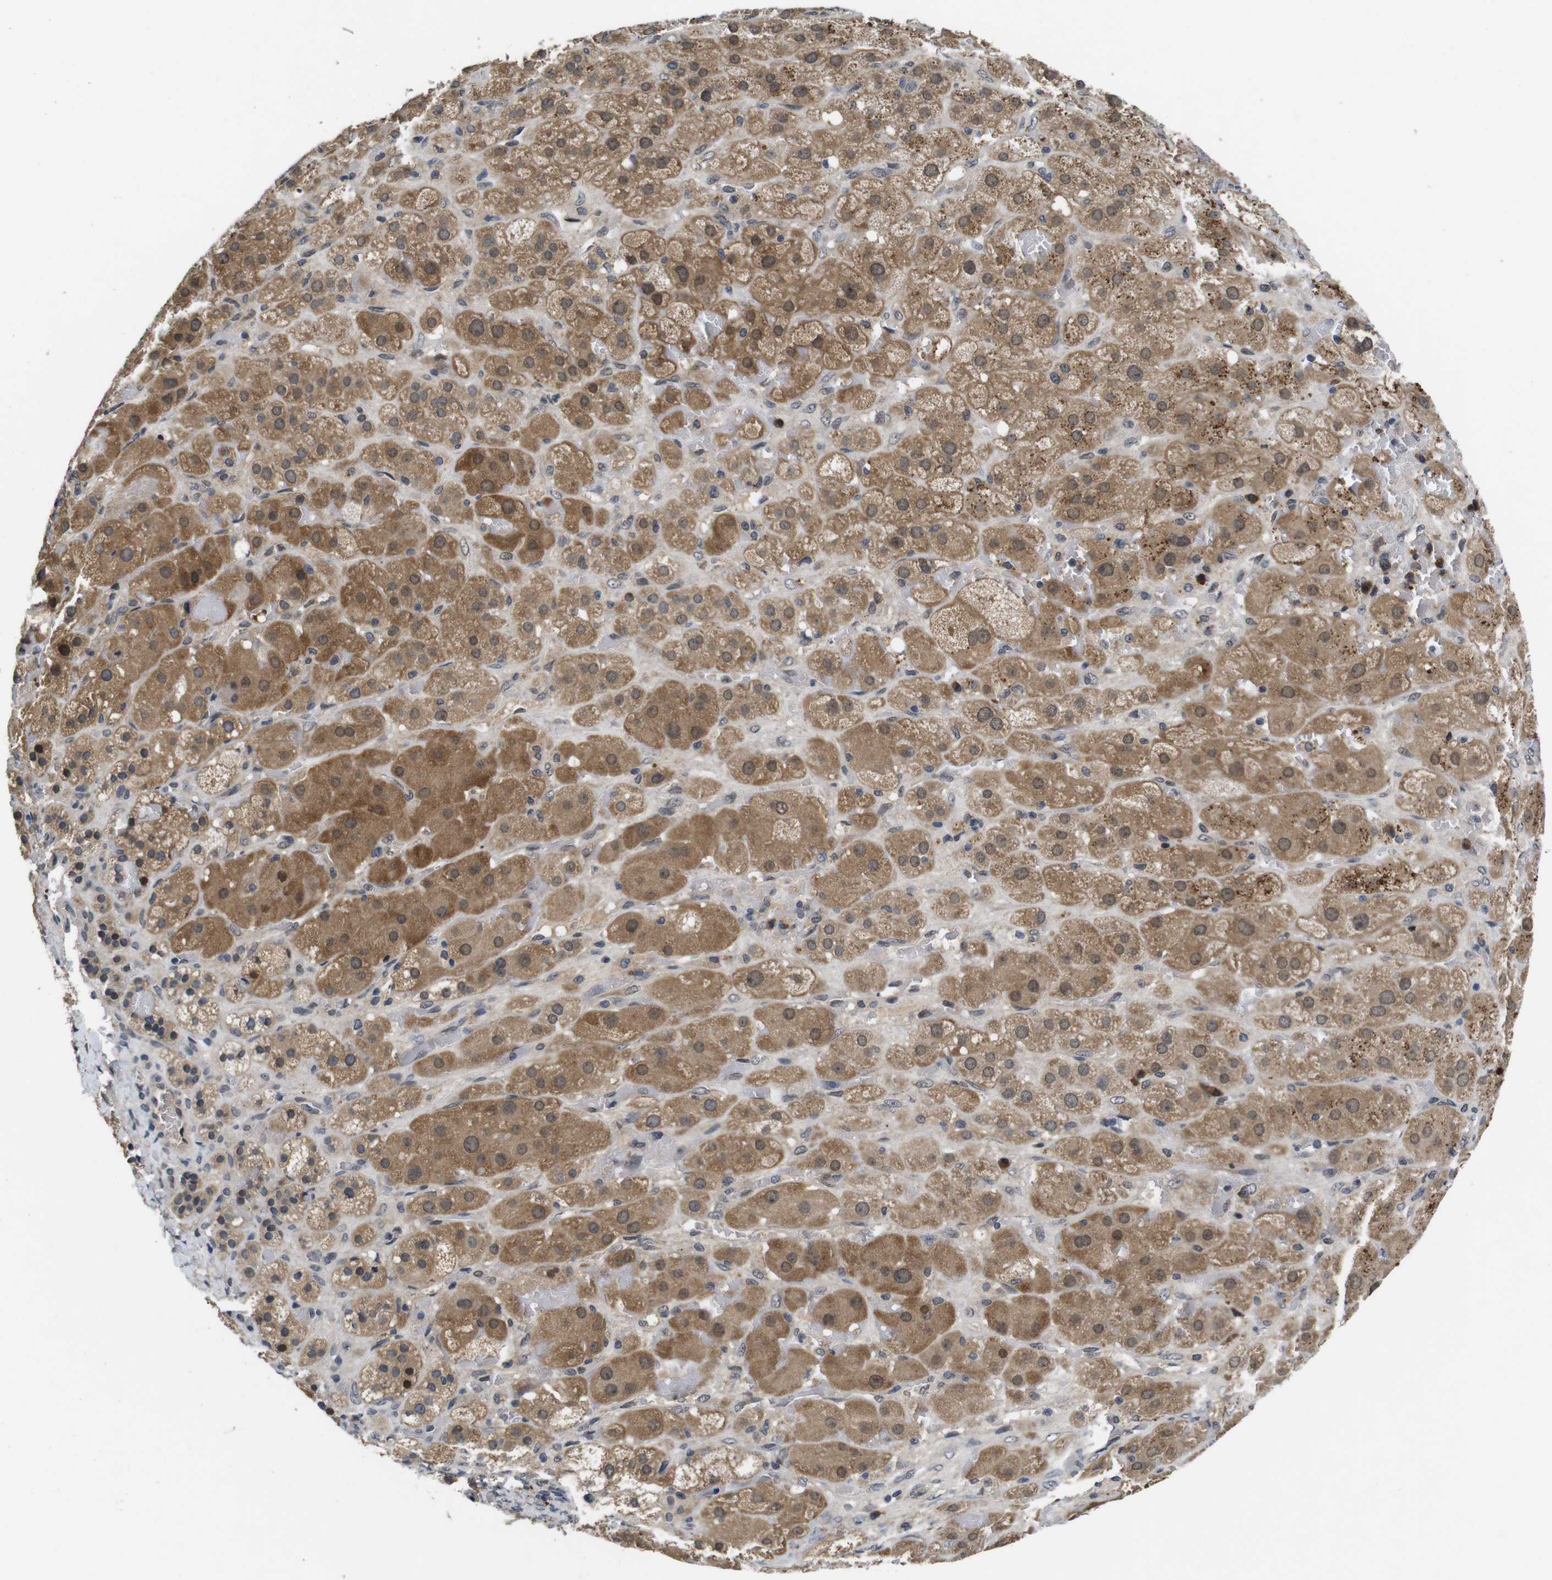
{"staining": {"intensity": "moderate", "quantity": ">75%", "location": "cytoplasmic/membranous,nuclear"}, "tissue": "adrenal gland", "cell_type": "Glandular cells", "image_type": "normal", "snomed": [{"axis": "morphology", "description": "Normal tissue, NOS"}, {"axis": "topography", "description": "Adrenal gland"}], "caption": "The histopathology image exhibits staining of unremarkable adrenal gland, revealing moderate cytoplasmic/membranous,nuclear protein positivity (brown color) within glandular cells.", "gene": "ZBTB46", "patient": {"sex": "female", "age": 47}}